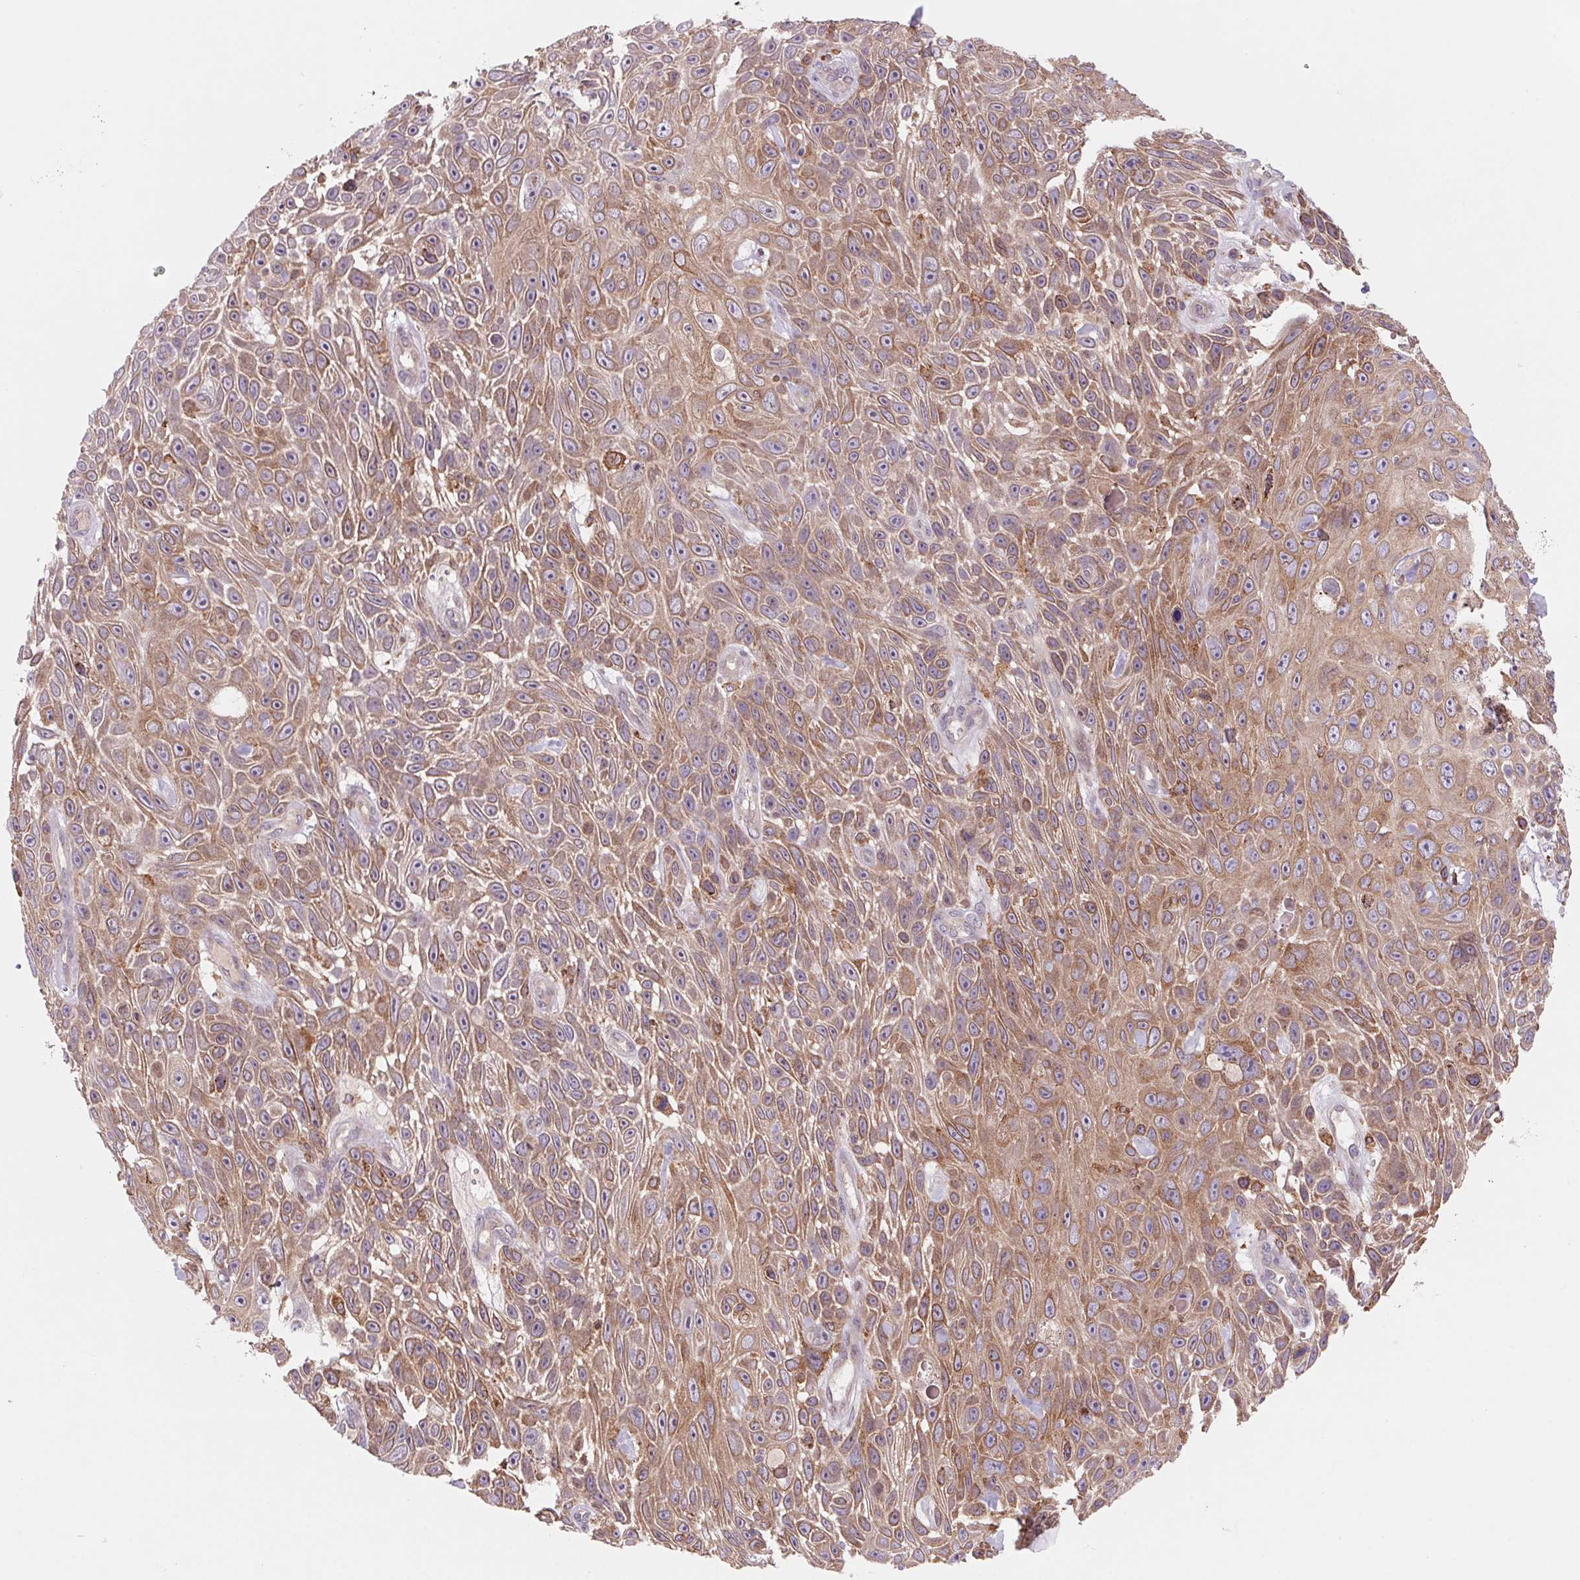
{"staining": {"intensity": "moderate", "quantity": ">75%", "location": "cytoplasmic/membranous"}, "tissue": "skin cancer", "cell_type": "Tumor cells", "image_type": "cancer", "snomed": [{"axis": "morphology", "description": "Squamous cell carcinoma, NOS"}, {"axis": "topography", "description": "Skin"}], "caption": "Squamous cell carcinoma (skin) tissue displays moderate cytoplasmic/membranous staining in approximately >75% of tumor cells", "gene": "KLHL20", "patient": {"sex": "male", "age": 82}}